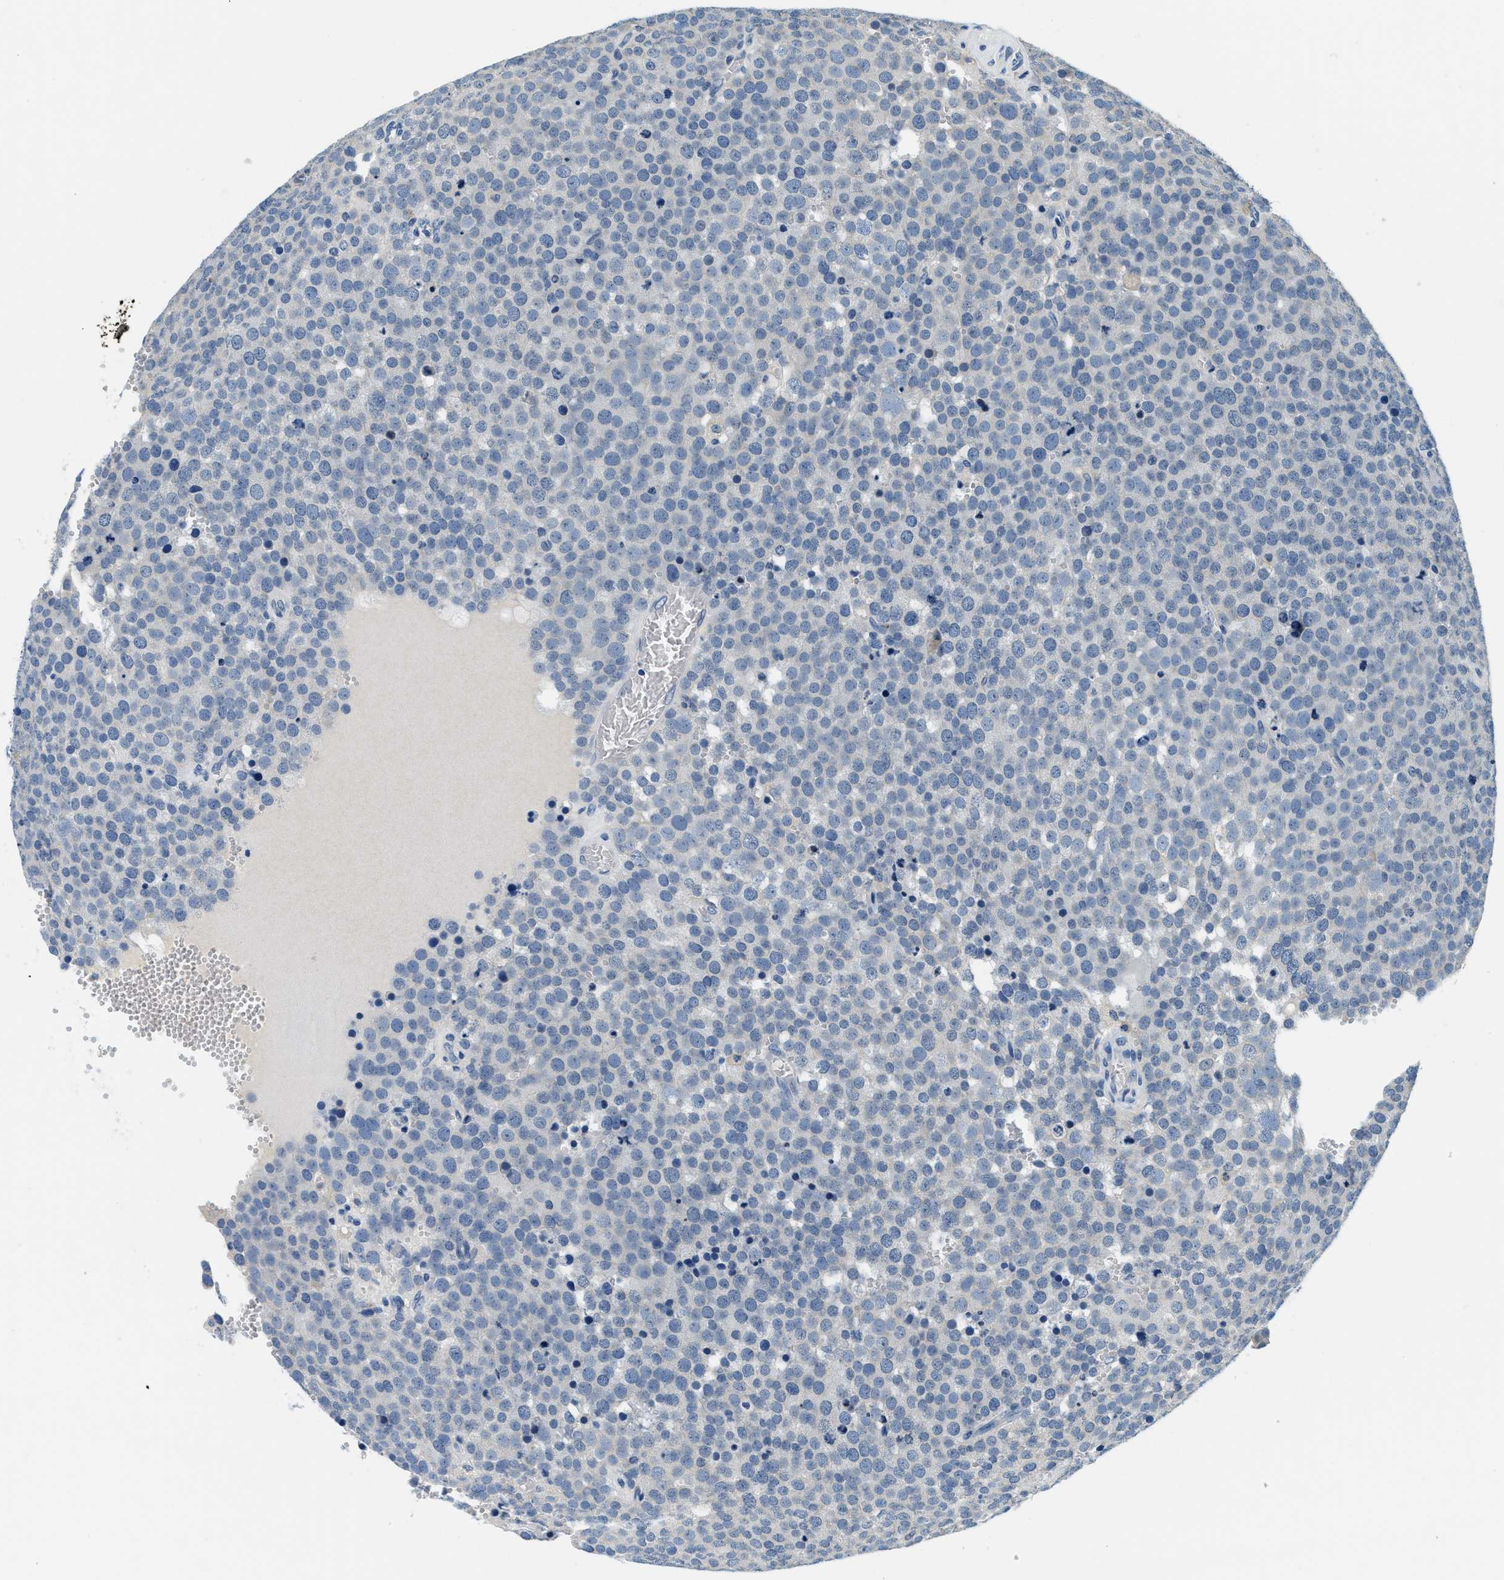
{"staining": {"intensity": "negative", "quantity": "none", "location": "none"}, "tissue": "testis cancer", "cell_type": "Tumor cells", "image_type": "cancer", "snomed": [{"axis": "morphology", "description": "Normal tissue, NOS"}, {"axis": "morphology", "description": "Seminoma, NOS"}, {"axis": "topography", "description": "Testis"}], "caption": "Protein analysis of testis seminoma exhibits no significant positivity in tumor cells. The staining was performed using DAB (3,3'-diaminobenzidine) to visualize the protein expression in brown, while the nuclei were stained in blue with hematoxylin (Magnification: 20x).", "gene": "ALDH3A2", "patient": {"sex": "male", "age": 71}}